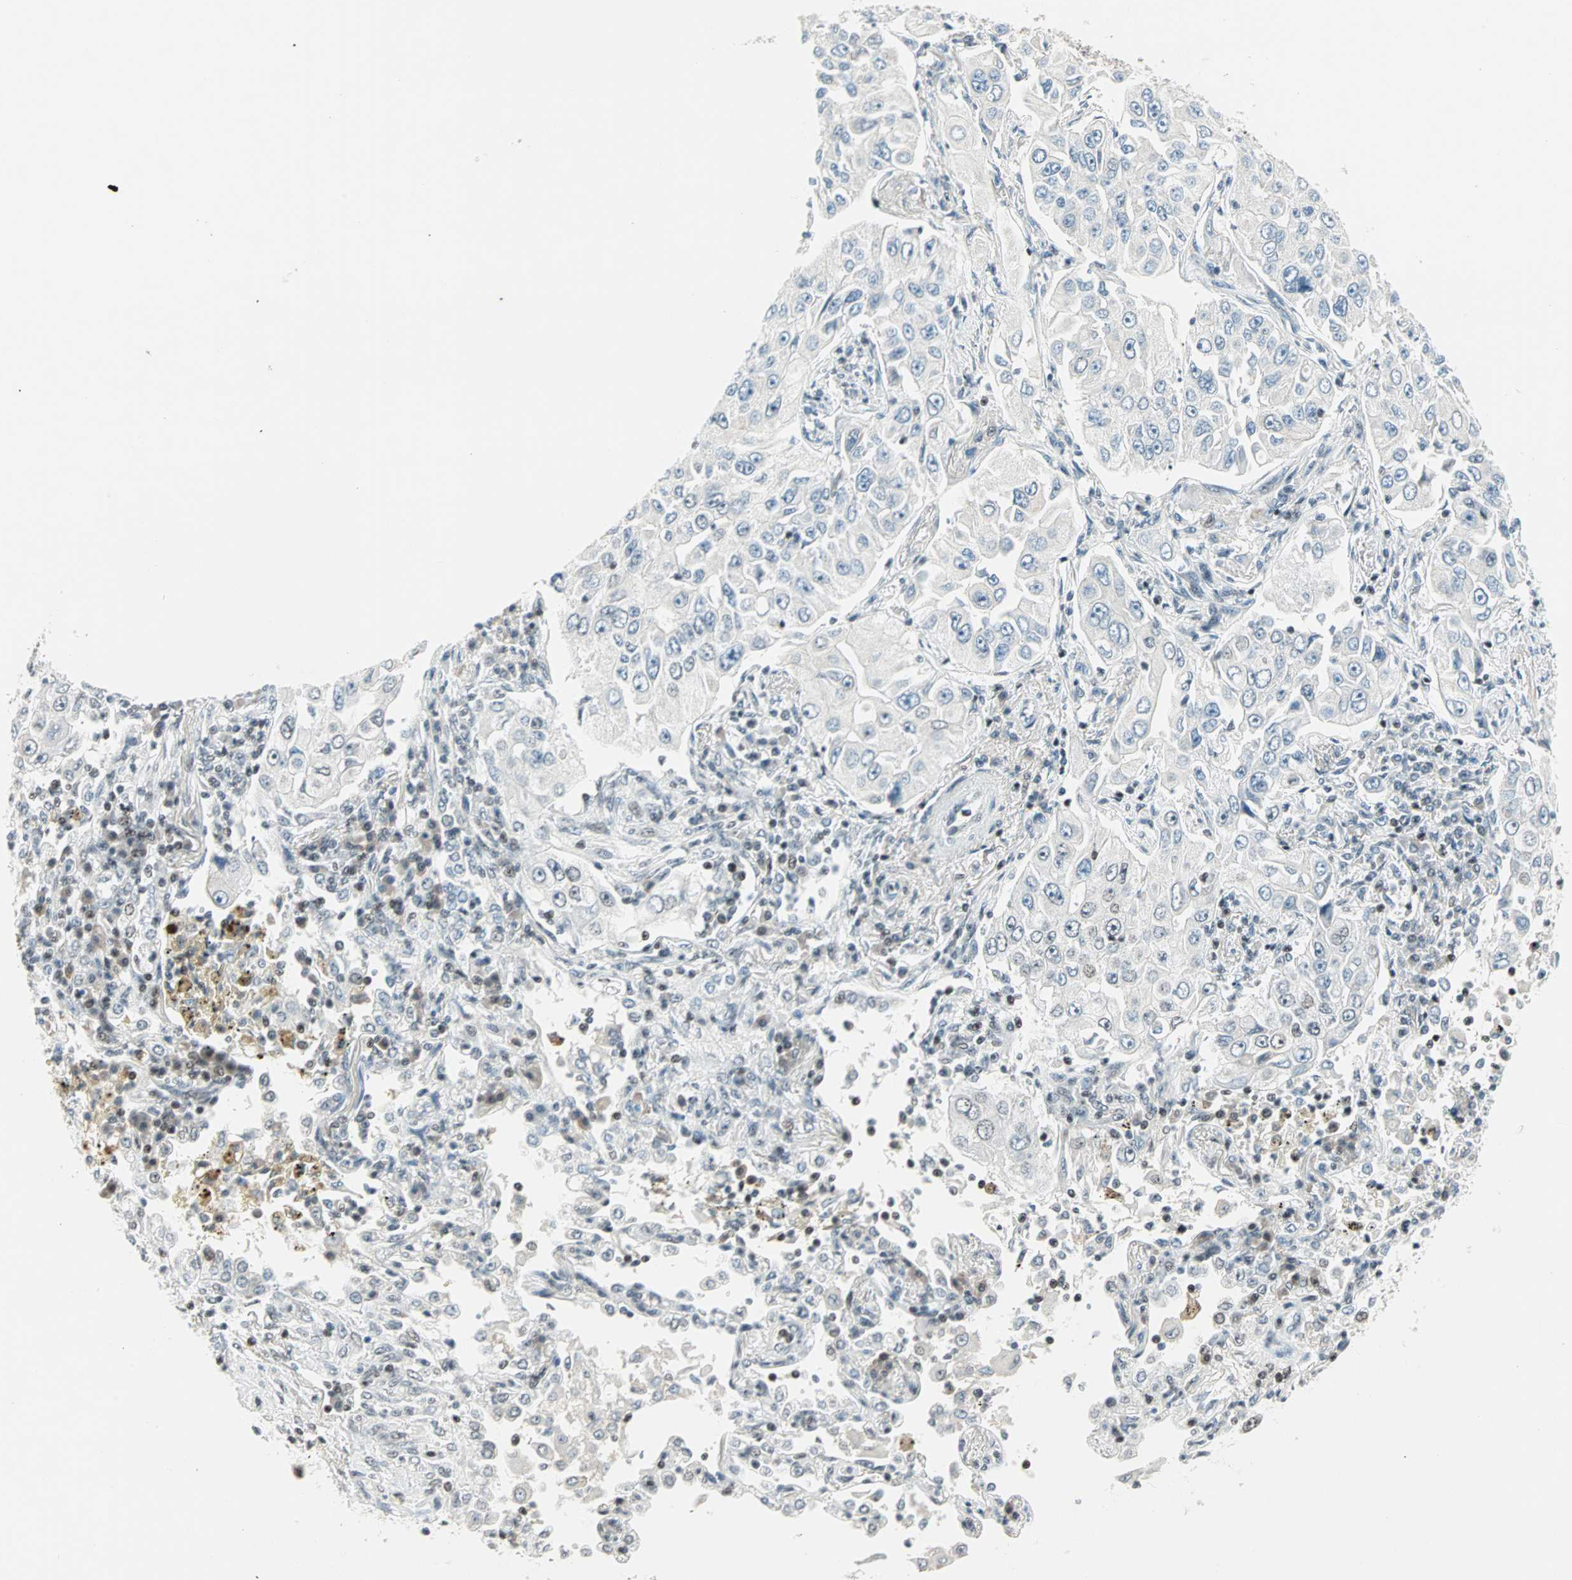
{"staining": {"intensity": "negative", "quantity": "none", "location": "none"}, "tissue": "lung cancer", "cell_type": "Tumor cells", "image_type": "cancer", "snomed": [{"axis": "morphology", "description": "Adenocarcinoma, NOS"}, {"axis": "topography", "description": "Lung"}], "caption": "An immunohistochemistry (IHC) histopathology image of lung adenocarcinoma is shown. There is no staining in tumor cells of lung adenocarcinoma.", "gene": "SIN3A", "patient": {"sex": "male", "age": 84}}